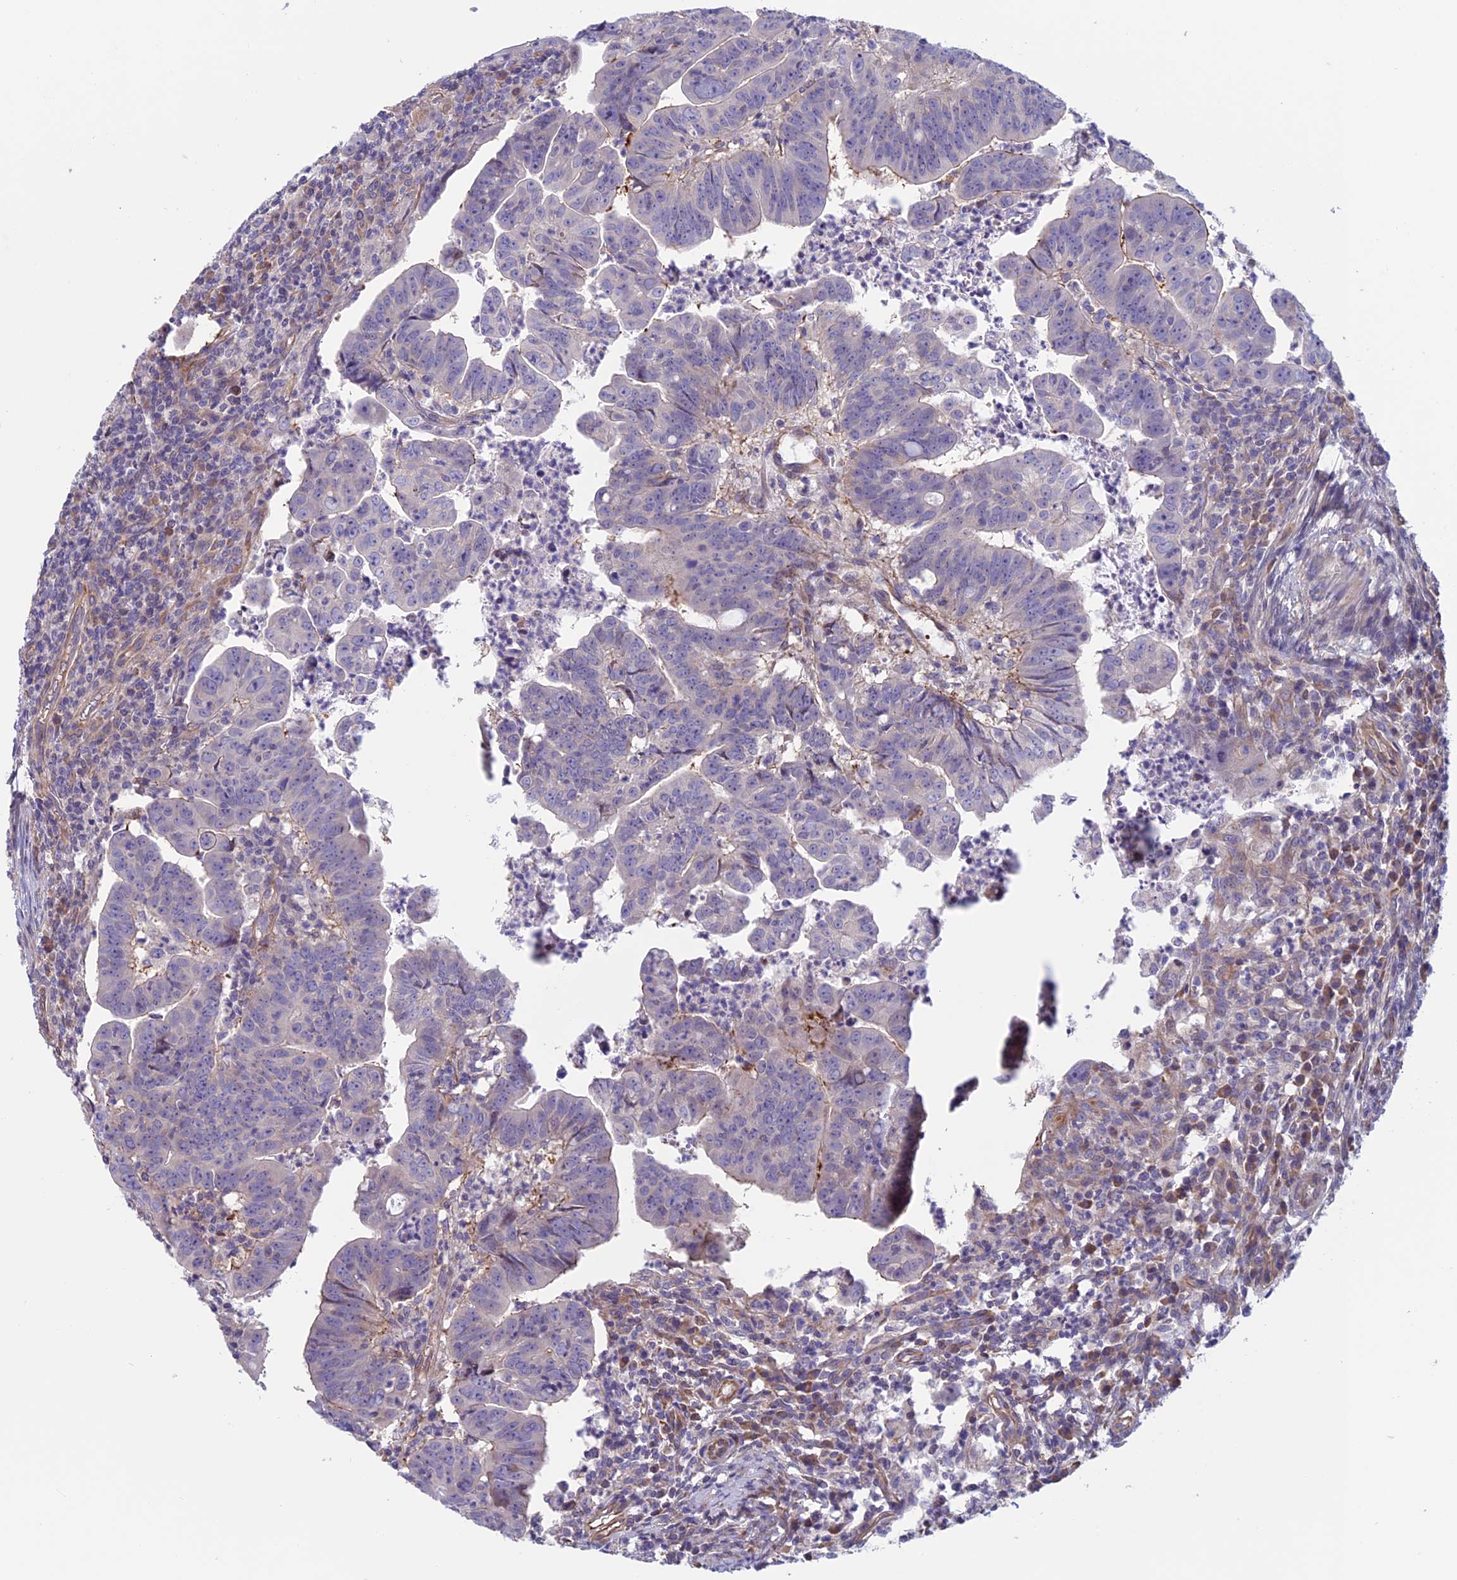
{"staining": {"intensity": "negative", "quantity": "none", "location": "none"}, "tissue": "colorectal cancer", "cell_type": "Tumor cells", "image_type": "cancer", "snomed": [{"axis": "morphology", "description": "Adenocarcinoma, NOS"}, {"axis": "topography", "description": "Rectum"}], "caption": "DAB immunohistochemical staining of human colorectal adenocarcinoma reveals no significant staining in tumor cells.", "gene": "BCL2L10", "patient": {"sex": "male", "age": 69}}